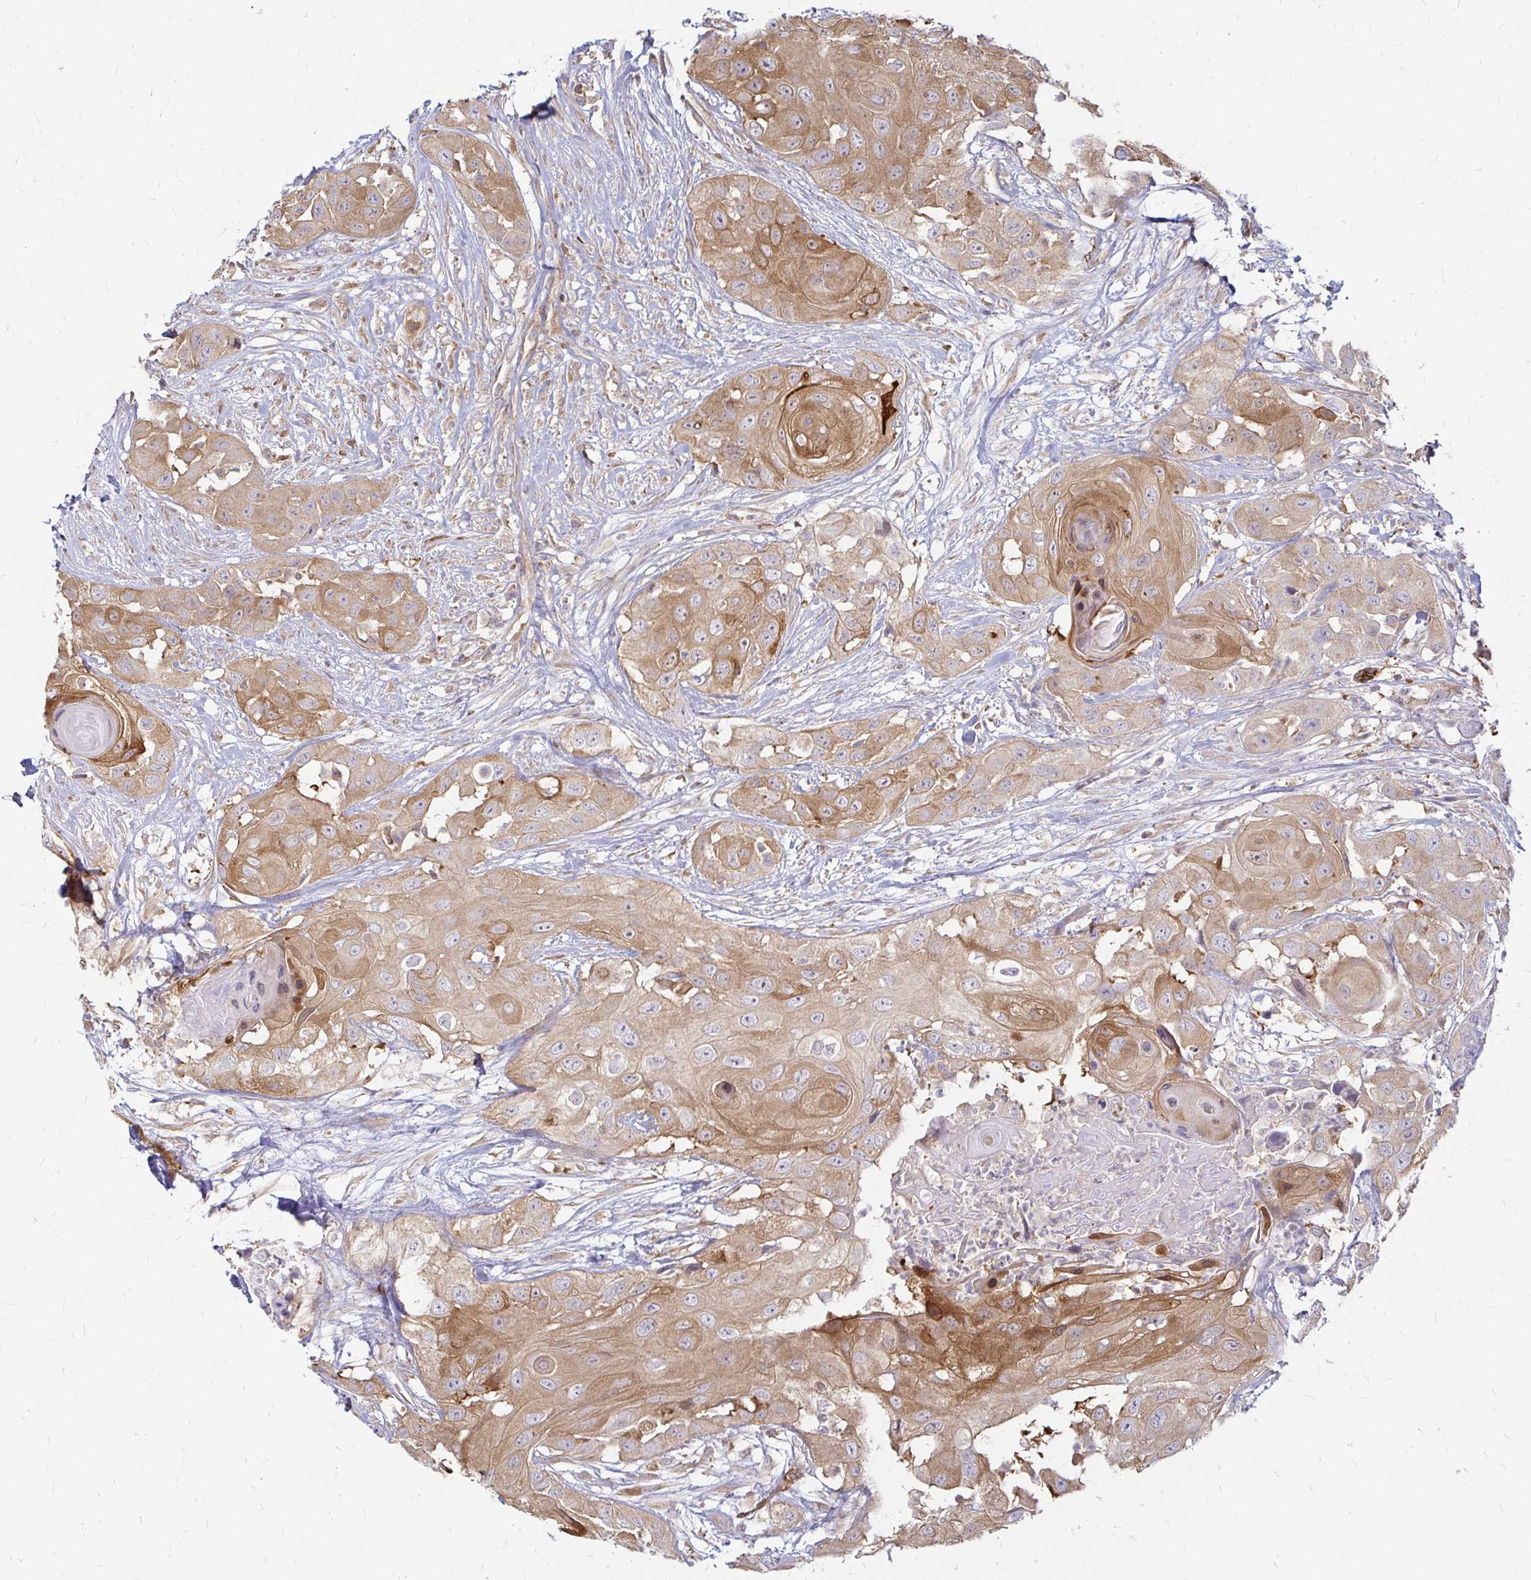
{"staining": {"intensity": "moderate", "quantity": ">75%", "location": "cytoplasmic/membranous"}, "tissue": "head and neck cancer", "cell_type": "Tumor cells", "image_type": "cancer", "snomed": [{"axis": "morphology", "description": "Squamous cell carcinoma, NOS"}, {"axis": "topography", "description": "Head-Neck"}], "caption": "High-magnification brightfield microscopy of head and neck squamous cell carcinoma stained with DAB (3,3'-diaminobenzidine) (brown) and counterstained with hematoxylin (blue). tumor cells exhibit moderate cytoplasmic/membranous positivity is appreciated in about>75% of cells.", "gene": "CAST", "patient": {"sex": "male", "age": 83}}